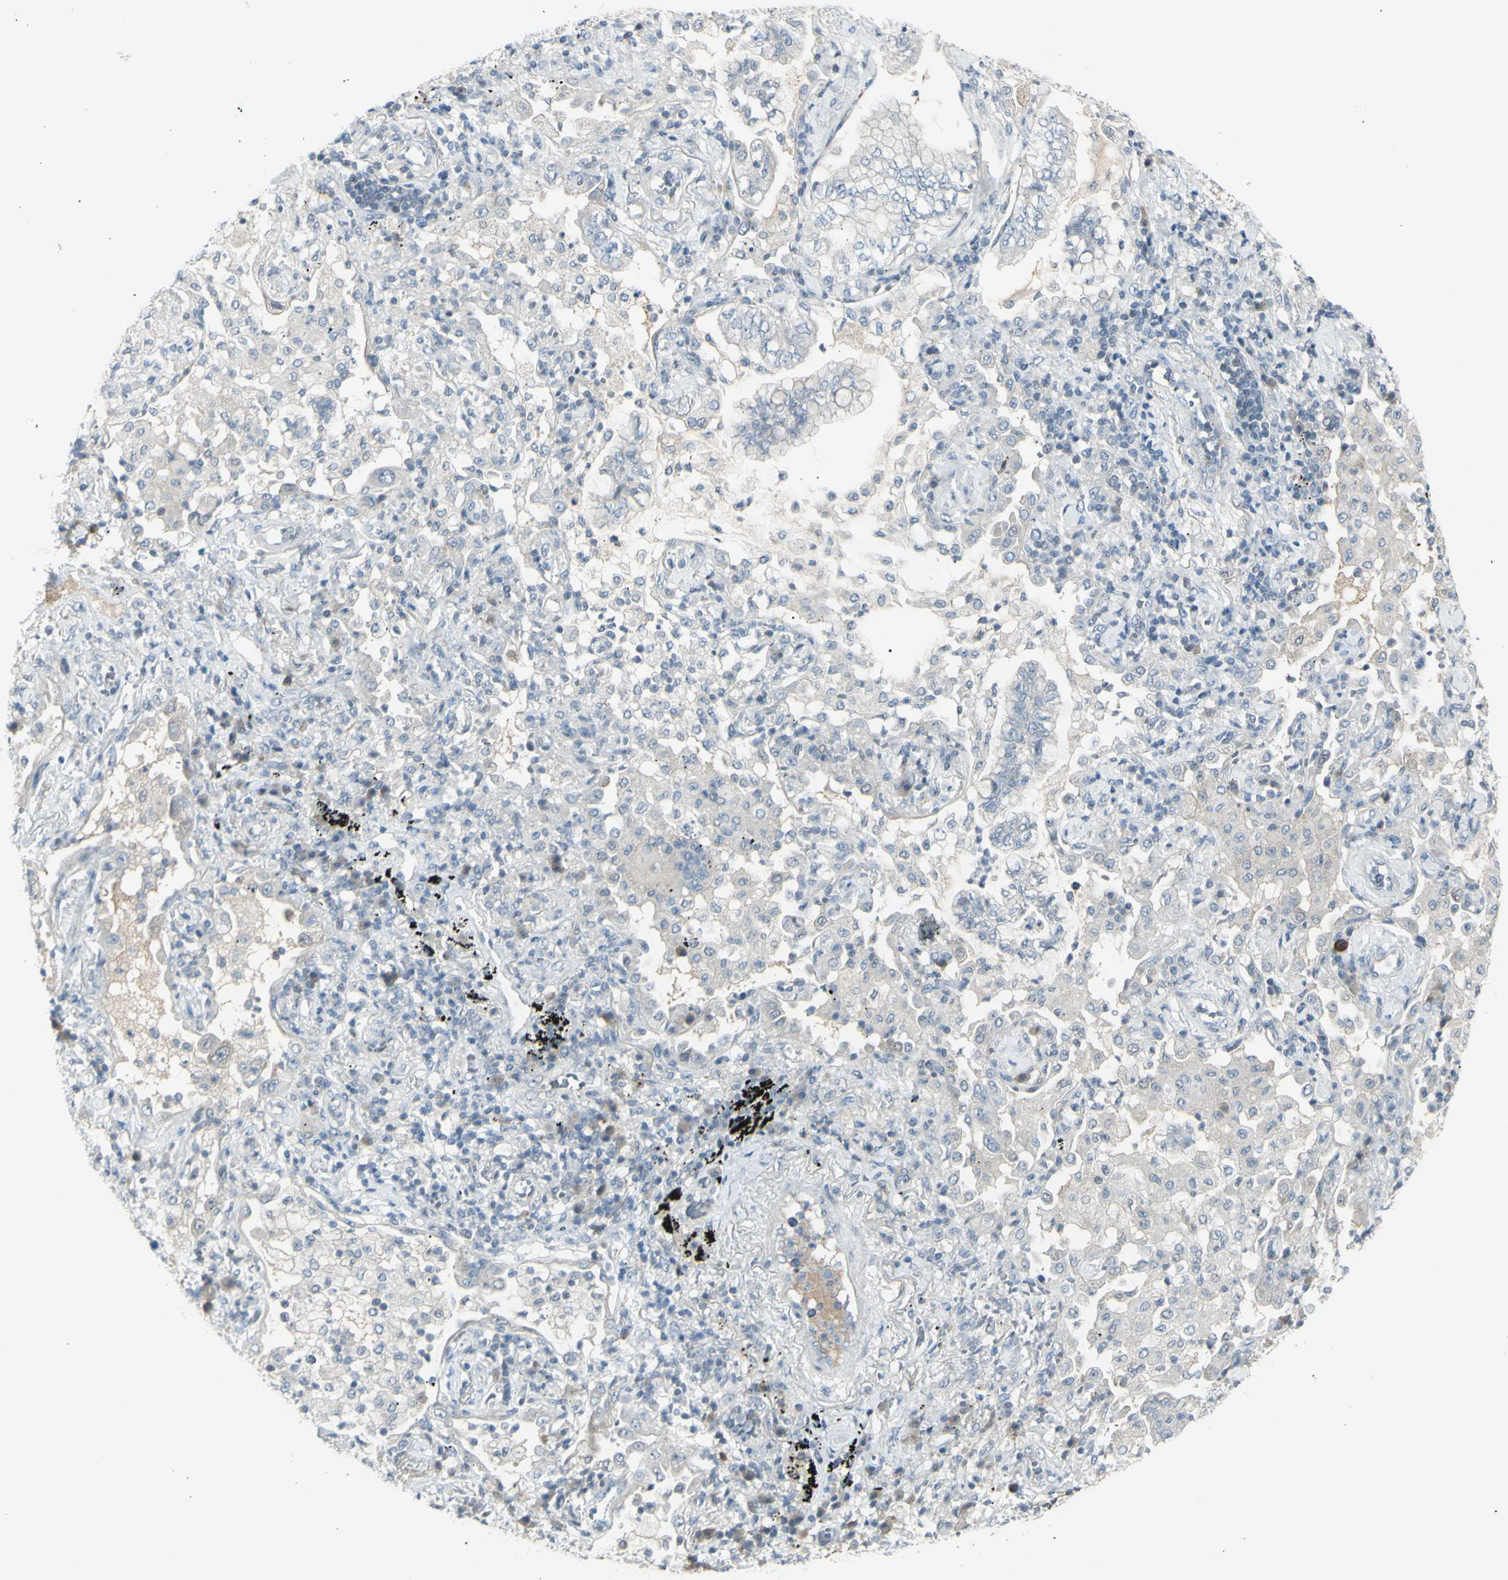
{"staining": {"intensity": "weak", "quantity": "25%-75%", "location": "cytoplasmic/membranous"}, "tissue": "lung cancer", "cell_type": "Tumor cells", "image_type": "cancer", "snomed": [{"axis": "morphology", "description": "Normal tissue, NOS"}, {"axis": "morphology", "description": "Adenocarcinoma, NOS"}, {"axis": "topography", "description": "Bronchus"}, {"axis": "topography", "description": "Lung"}], "caption": "Protein expression analysis of human lung cancer (adenocarcinoma) reveals weak cytoplasmic/membranous expression in approximately 25%-75% of tumor cells.", "gene": "SH3GL2", "patient": {"sex": "female", "age": 70}}